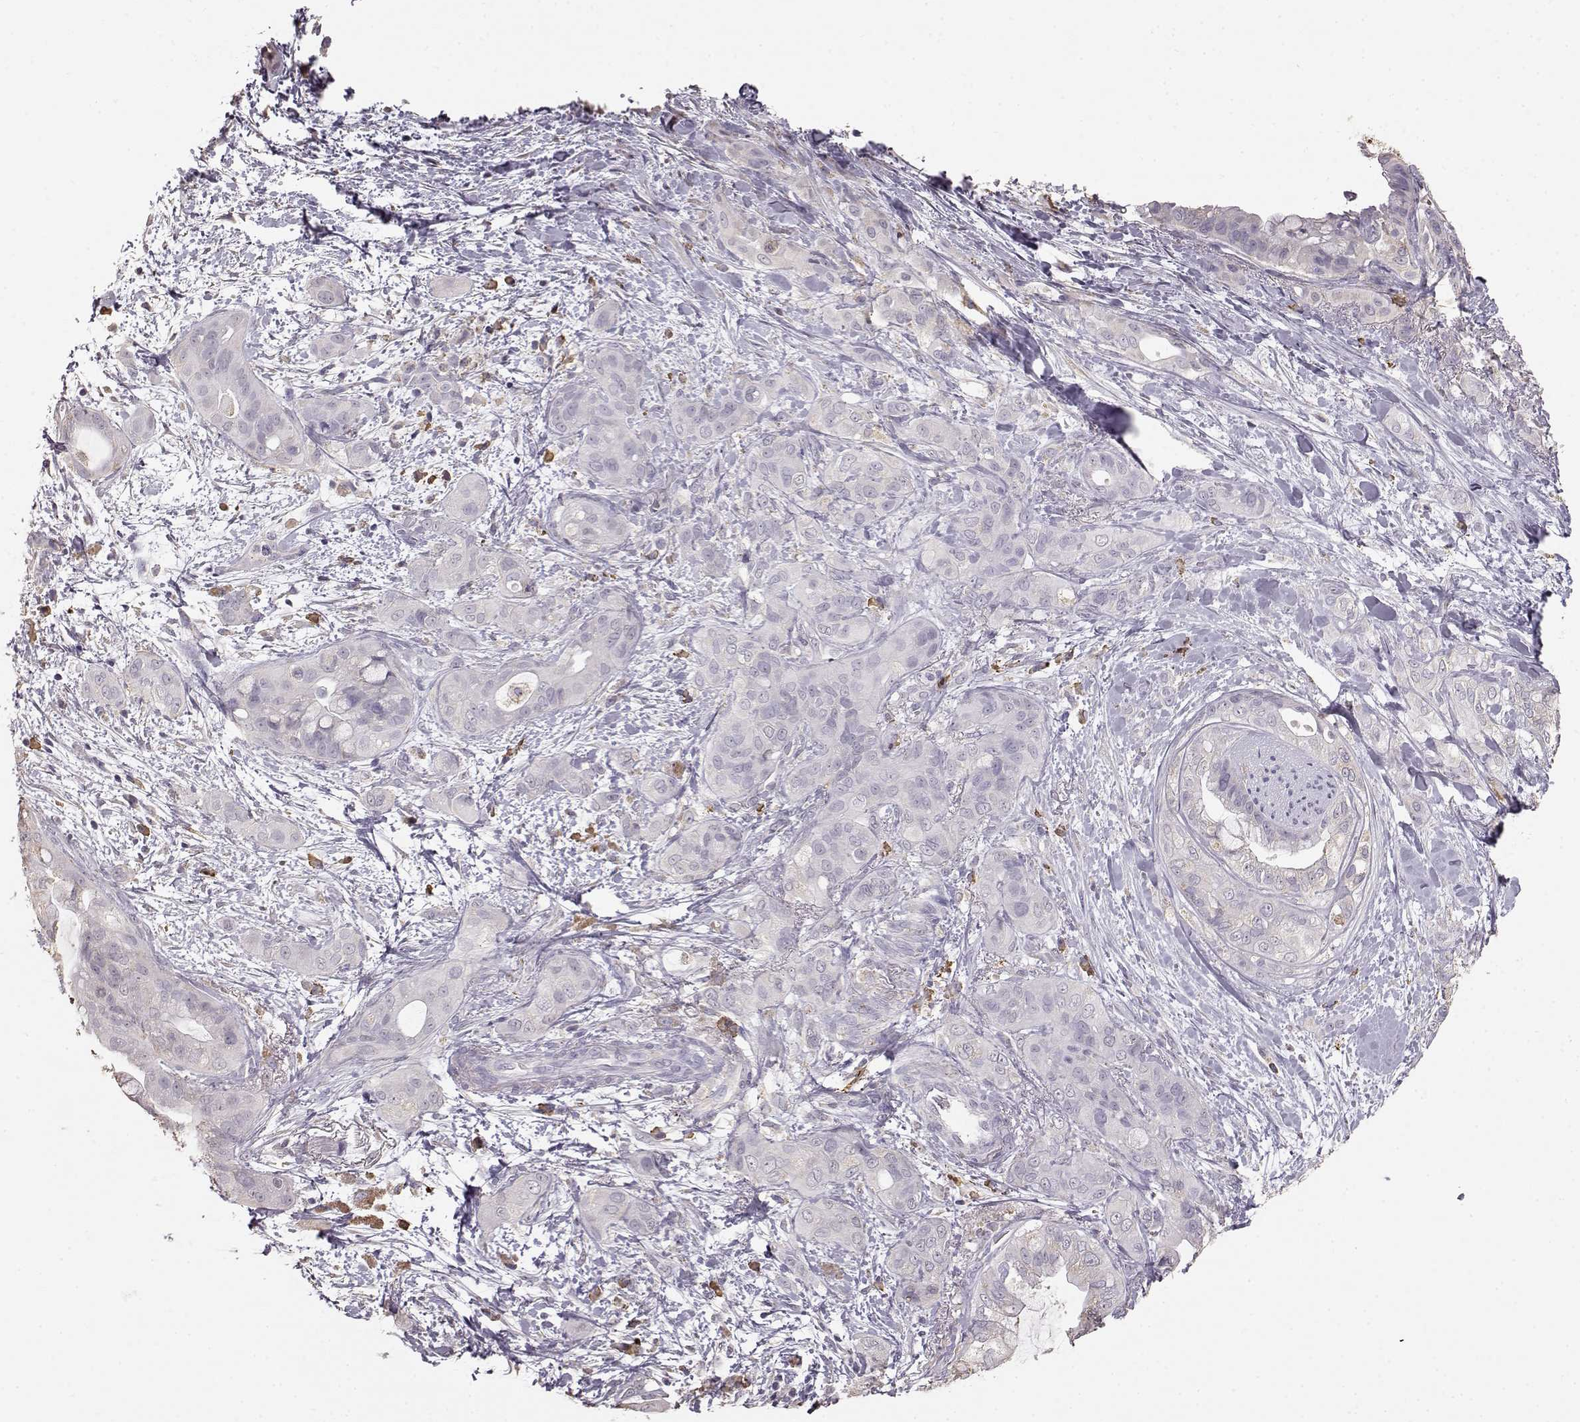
{"staining": {"intensity": "negative", "quantity": "none", "location": "none"}, "tissue": "pancreatic cancer", "cell_type": "Tumor cells", "image_type": "cancer", "snomed": [{"axis": "morphology", "description": "Adenocarcinoma, NOS"}, {"axis": "topography", "description": "Pancreas"}], "caption": "Immunohistochemistry (IHC) photomicrograph of human pancreatic cancer (adenocarcinoma) stained for a protein (brown), which shows no expression in tumor cells.", "gene": "GABRG3", "patient": {"sex": "male", "age": 71}}